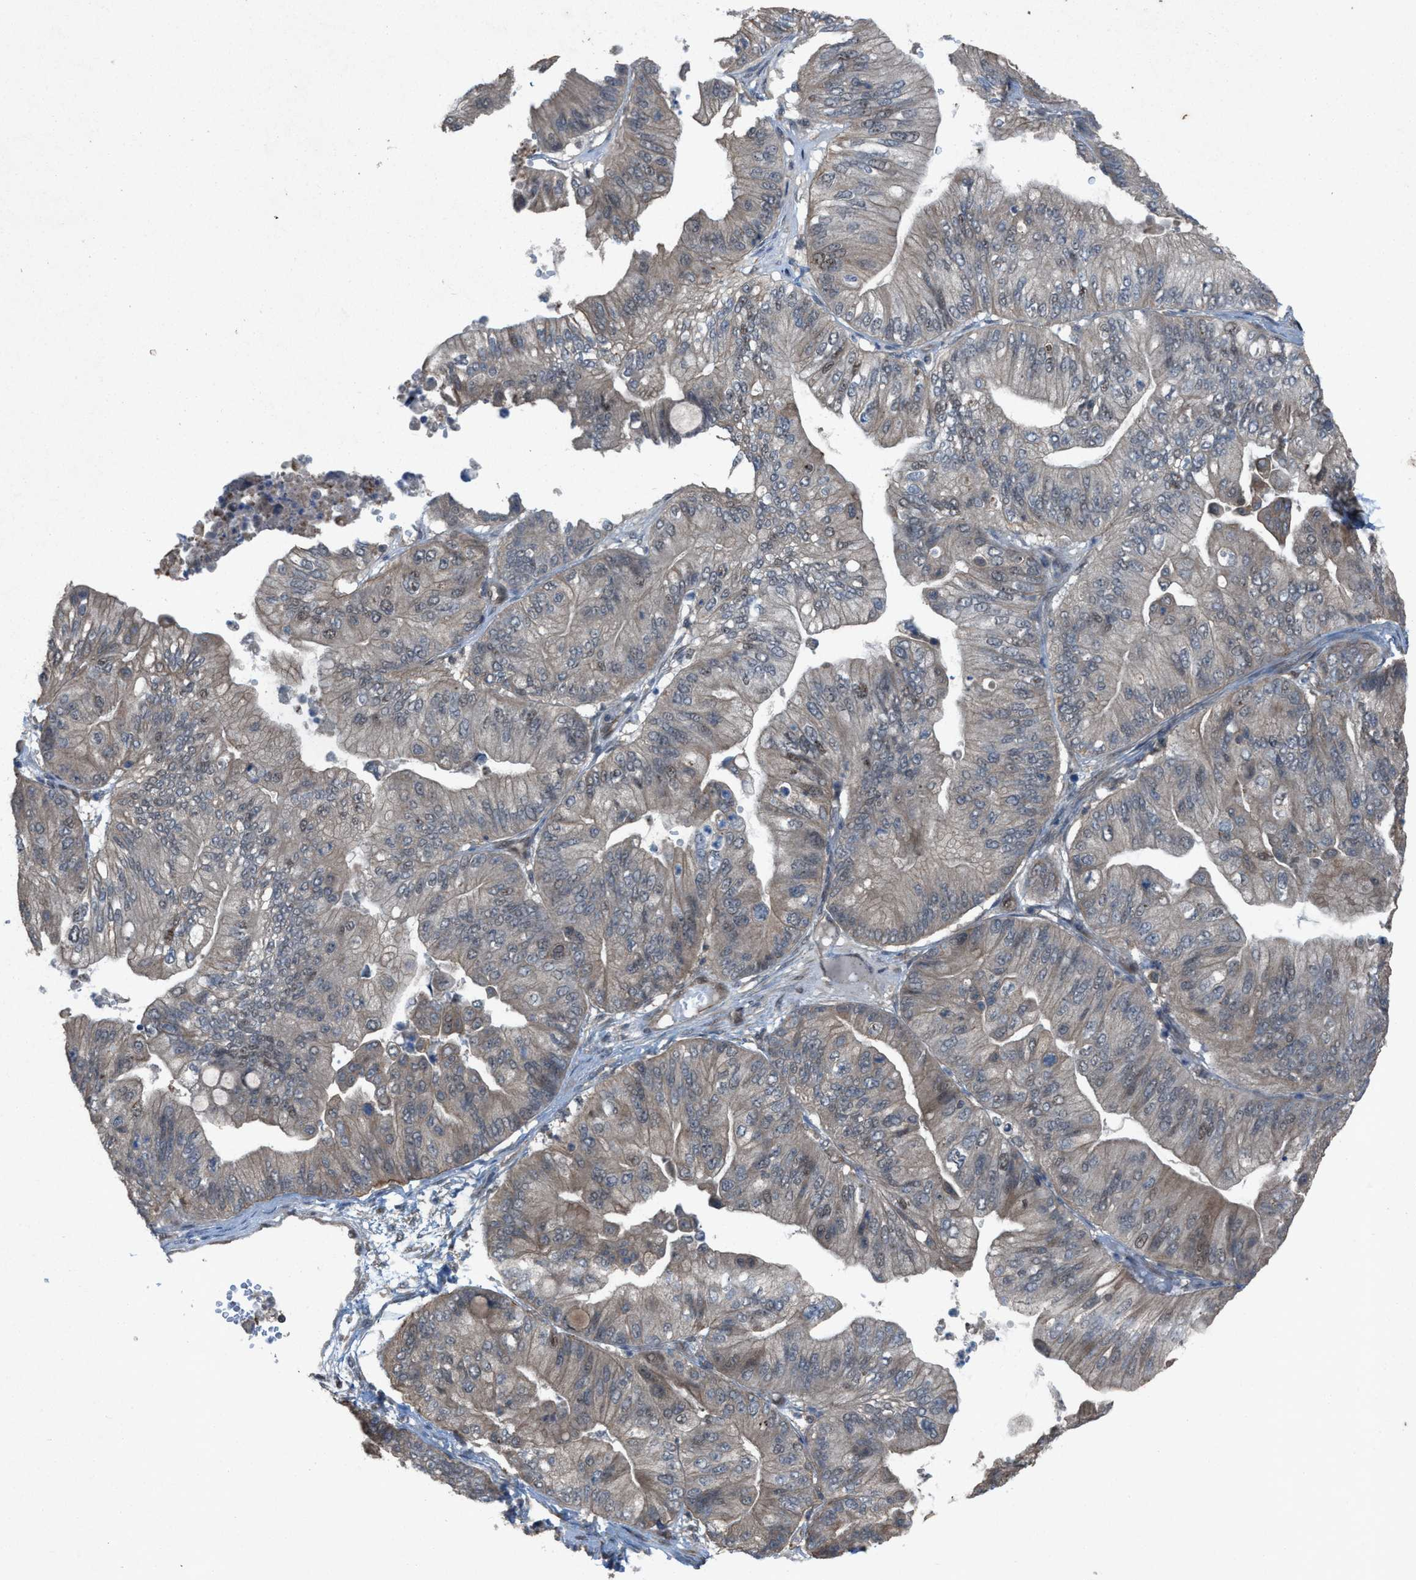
{"staining": {"intensity": "weak", "quantity": "<25%", "location": "cytoplasmic/membranous"}, "tissue": "ovarian cancer", "cell_type": "Tumor cells", "image_type": "cancer", "snomed": [{"axis": "morphology", "description": "Cystadenocarcinoma, mucinous, NOS"}, {"axis": "topography", "description": "Ovary"}], "caption": "Tumor cells show no significant positivity in ovarian cancer (mucinous cystadenocarcinoma).", "gene": "PLAA", "patient": {"sex": "female", "age": 61}}